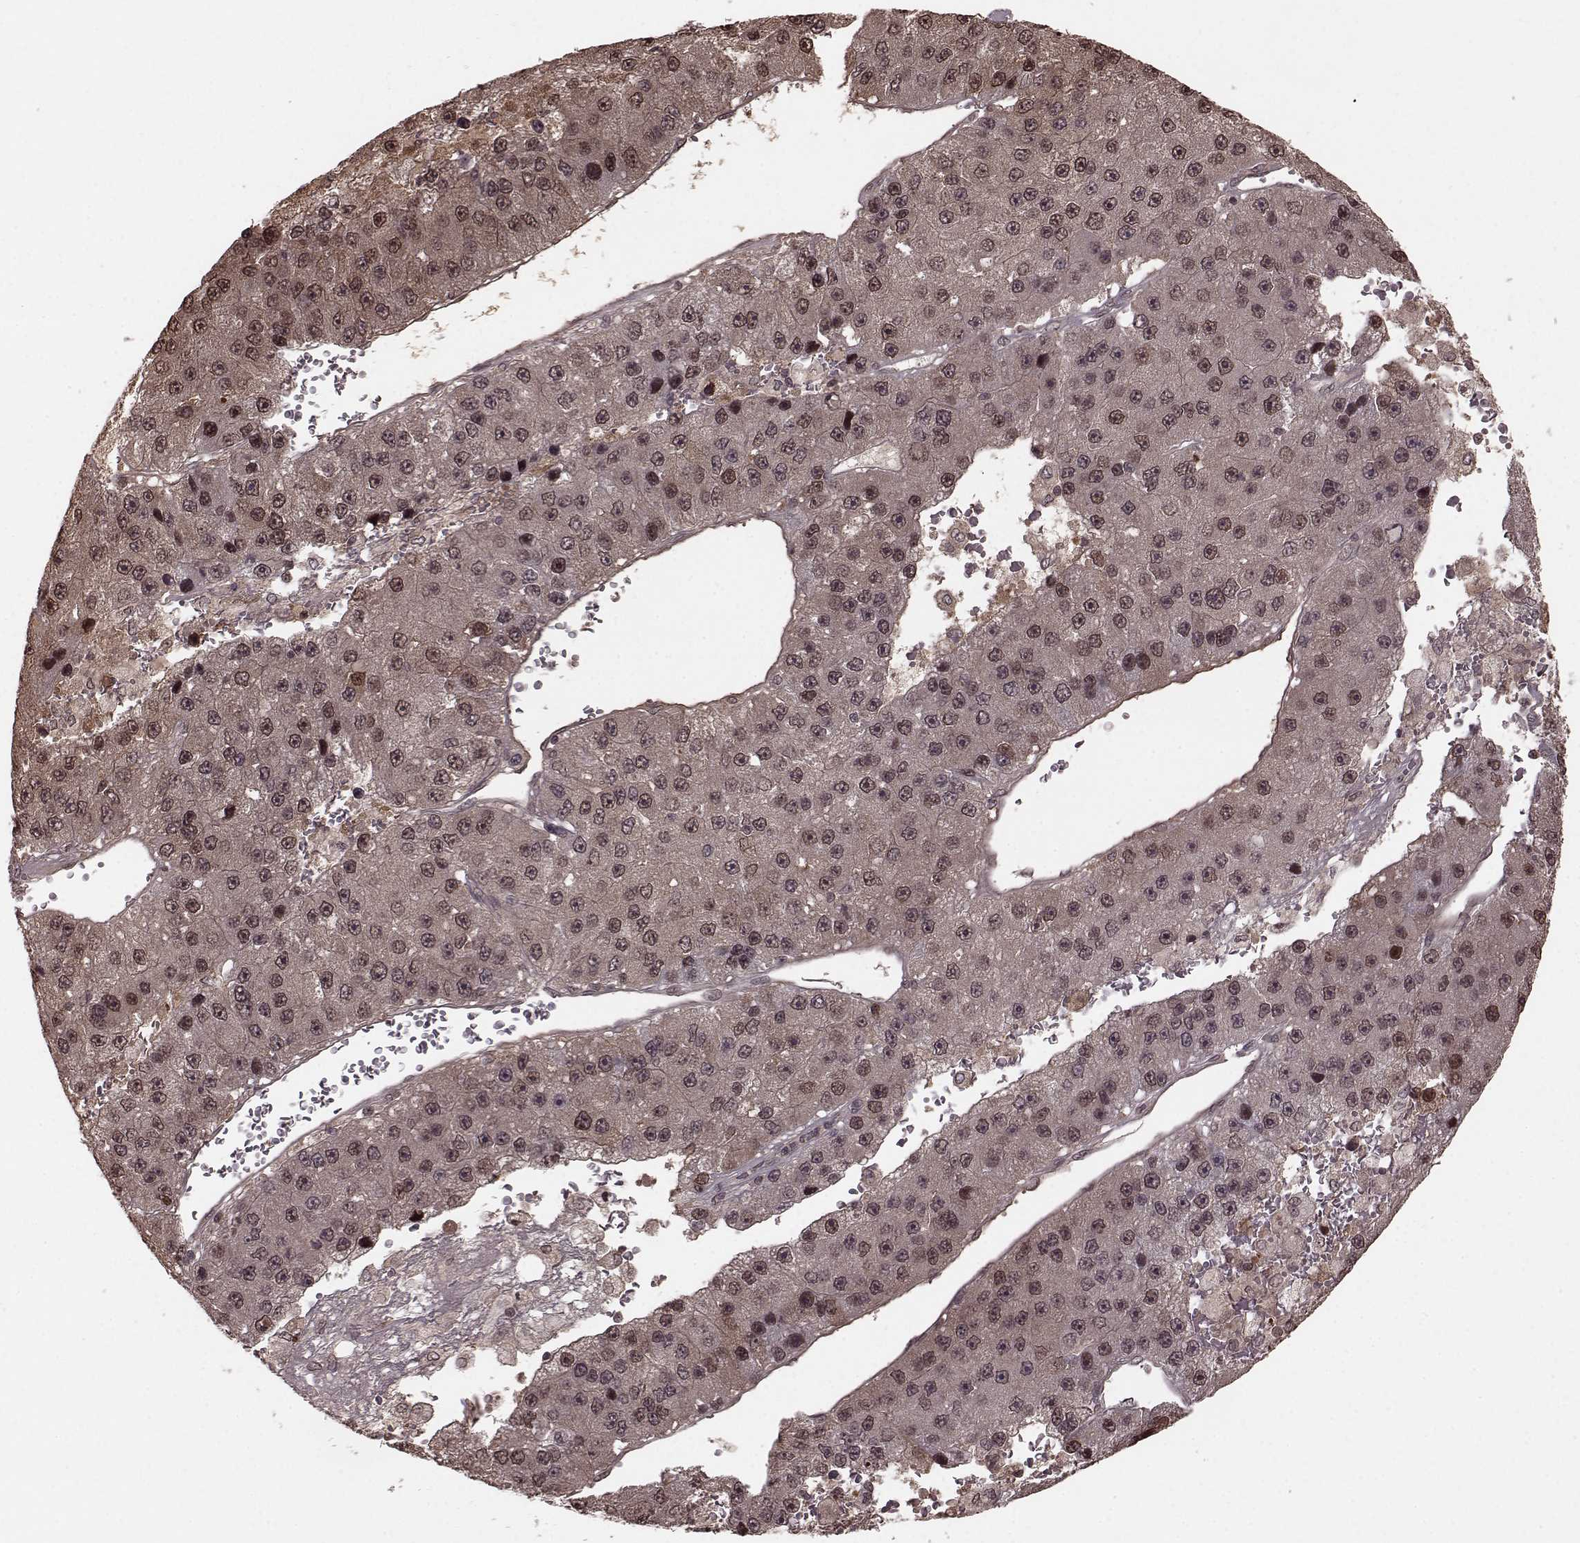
{"staining": {"intensity": "weak", "quantity": "25%-75%", "location": "cytoplasmic/membranous,nuclear"}, "tissue": "liver cancer", "cell_type": "Tumor cells", "image_type": "cancer", "snomed": [{"axis": "morphology", "description": "Carcinoma, Hepatocellular, NOS"}, {"axis": "topography", "description": "Liver"}], "caption": "Immunohistochemical staining of human liver cancer (hepatocellular carcinoma) shows weak cytoplasmic/membranous and nuclear protein staining in about 25%-75% of tumor cells.", "gene": "GSS", "patient": {"sex": "female", "age": 73}}